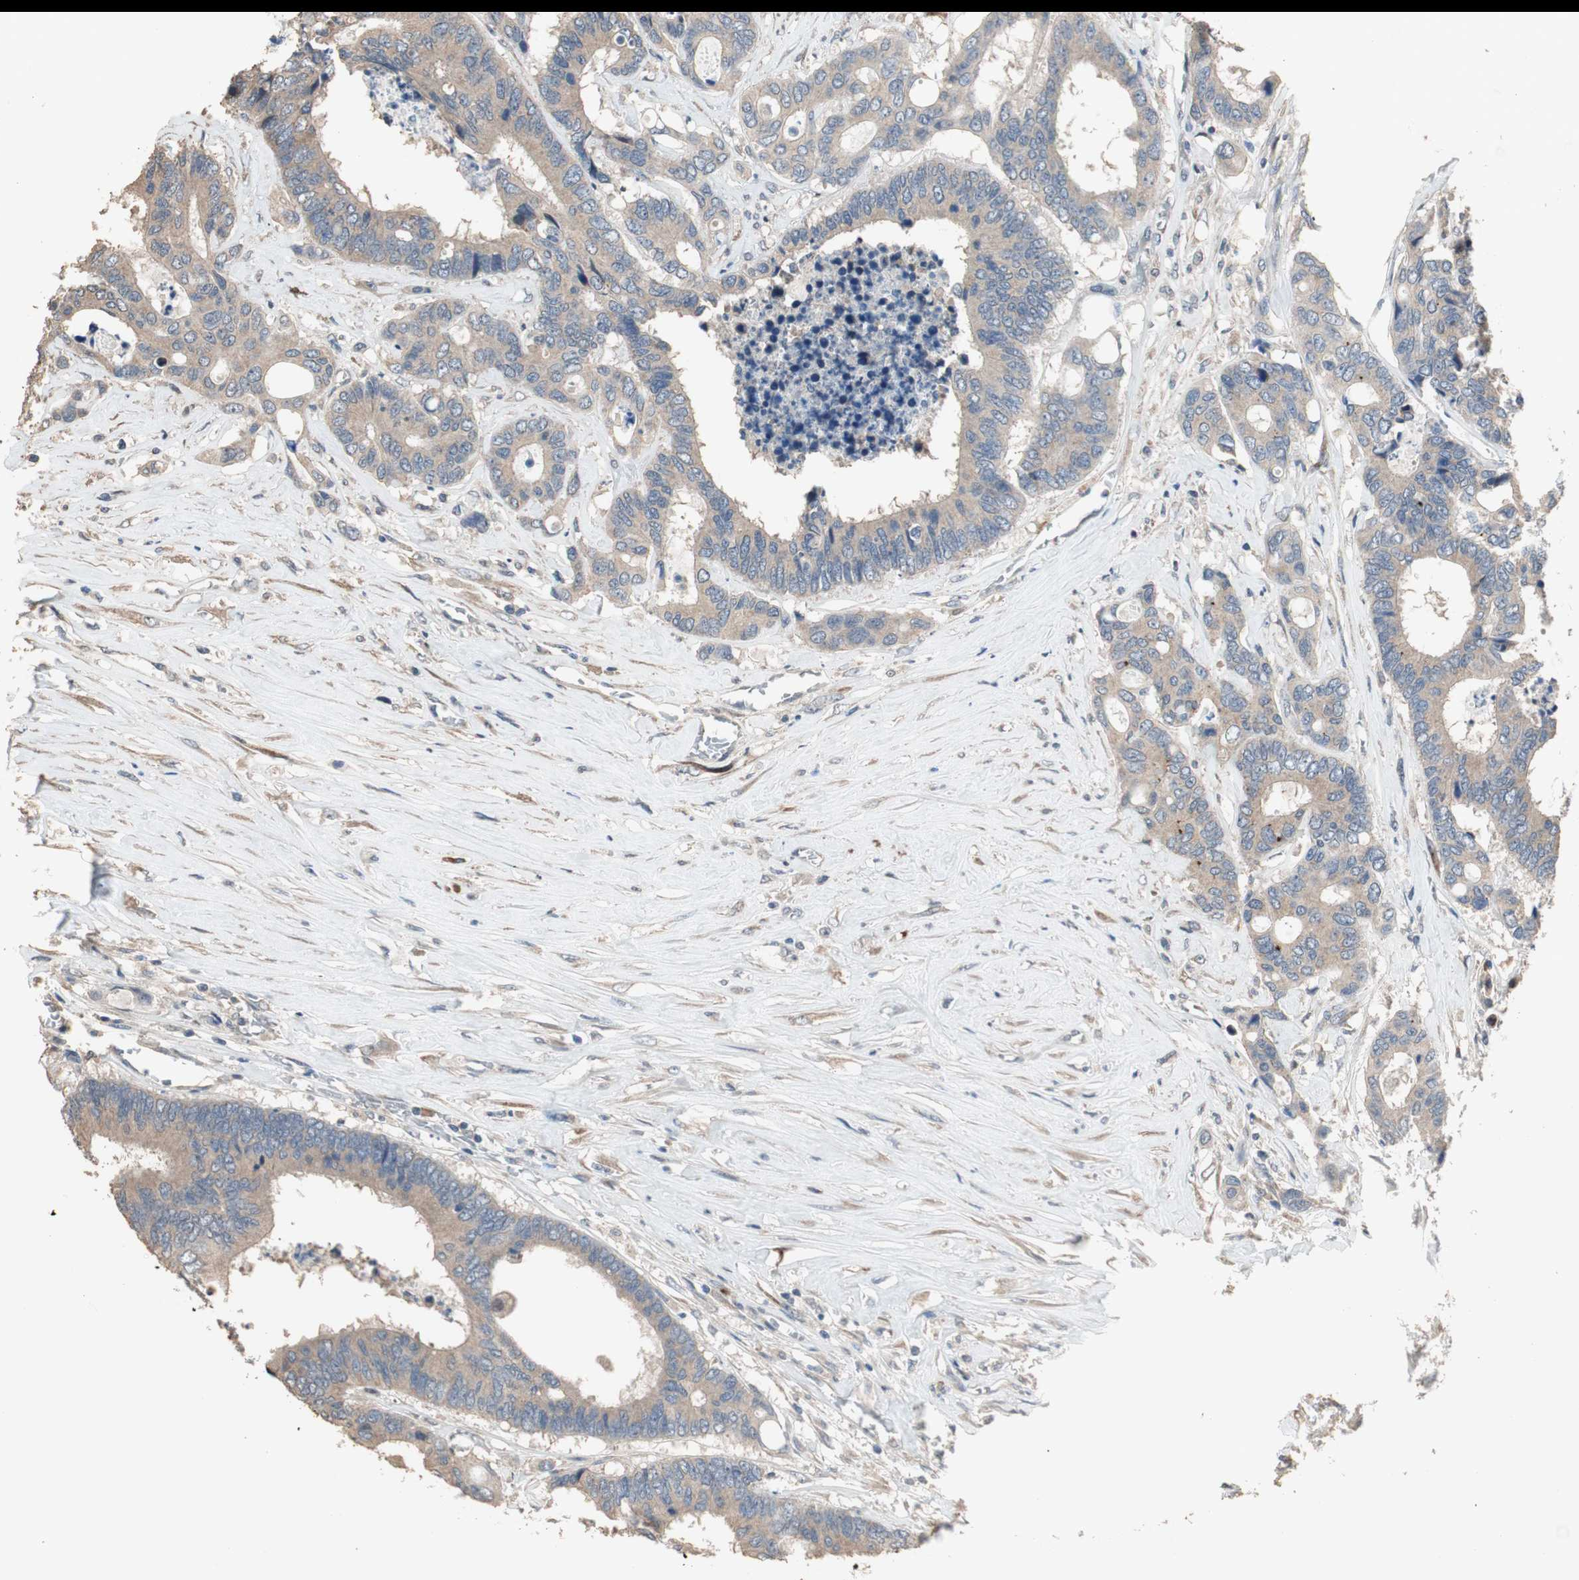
{"staining": {"intensity": "moderate", "quantity": ">75%", "location": "cytoplasmic/membranous"}, "tissue": "colorectal cancer", "cell_type": "Tumor cells", "image_type": "cancer", "snomed": [{"axis": "morphology", "description": "Adenocarcinoma, NOS"}, {"axis": "topography", "description": "Rectum"}], "caption": "Immunohistochemical staining of human adenocarcinoma (colorectal) demonstrates medium levels of moderate cytoplasmic/membranous expression in about >75% of tumor cells.", "gene": "RARRES1", "patient": {"sex": "male", "age": 55}}